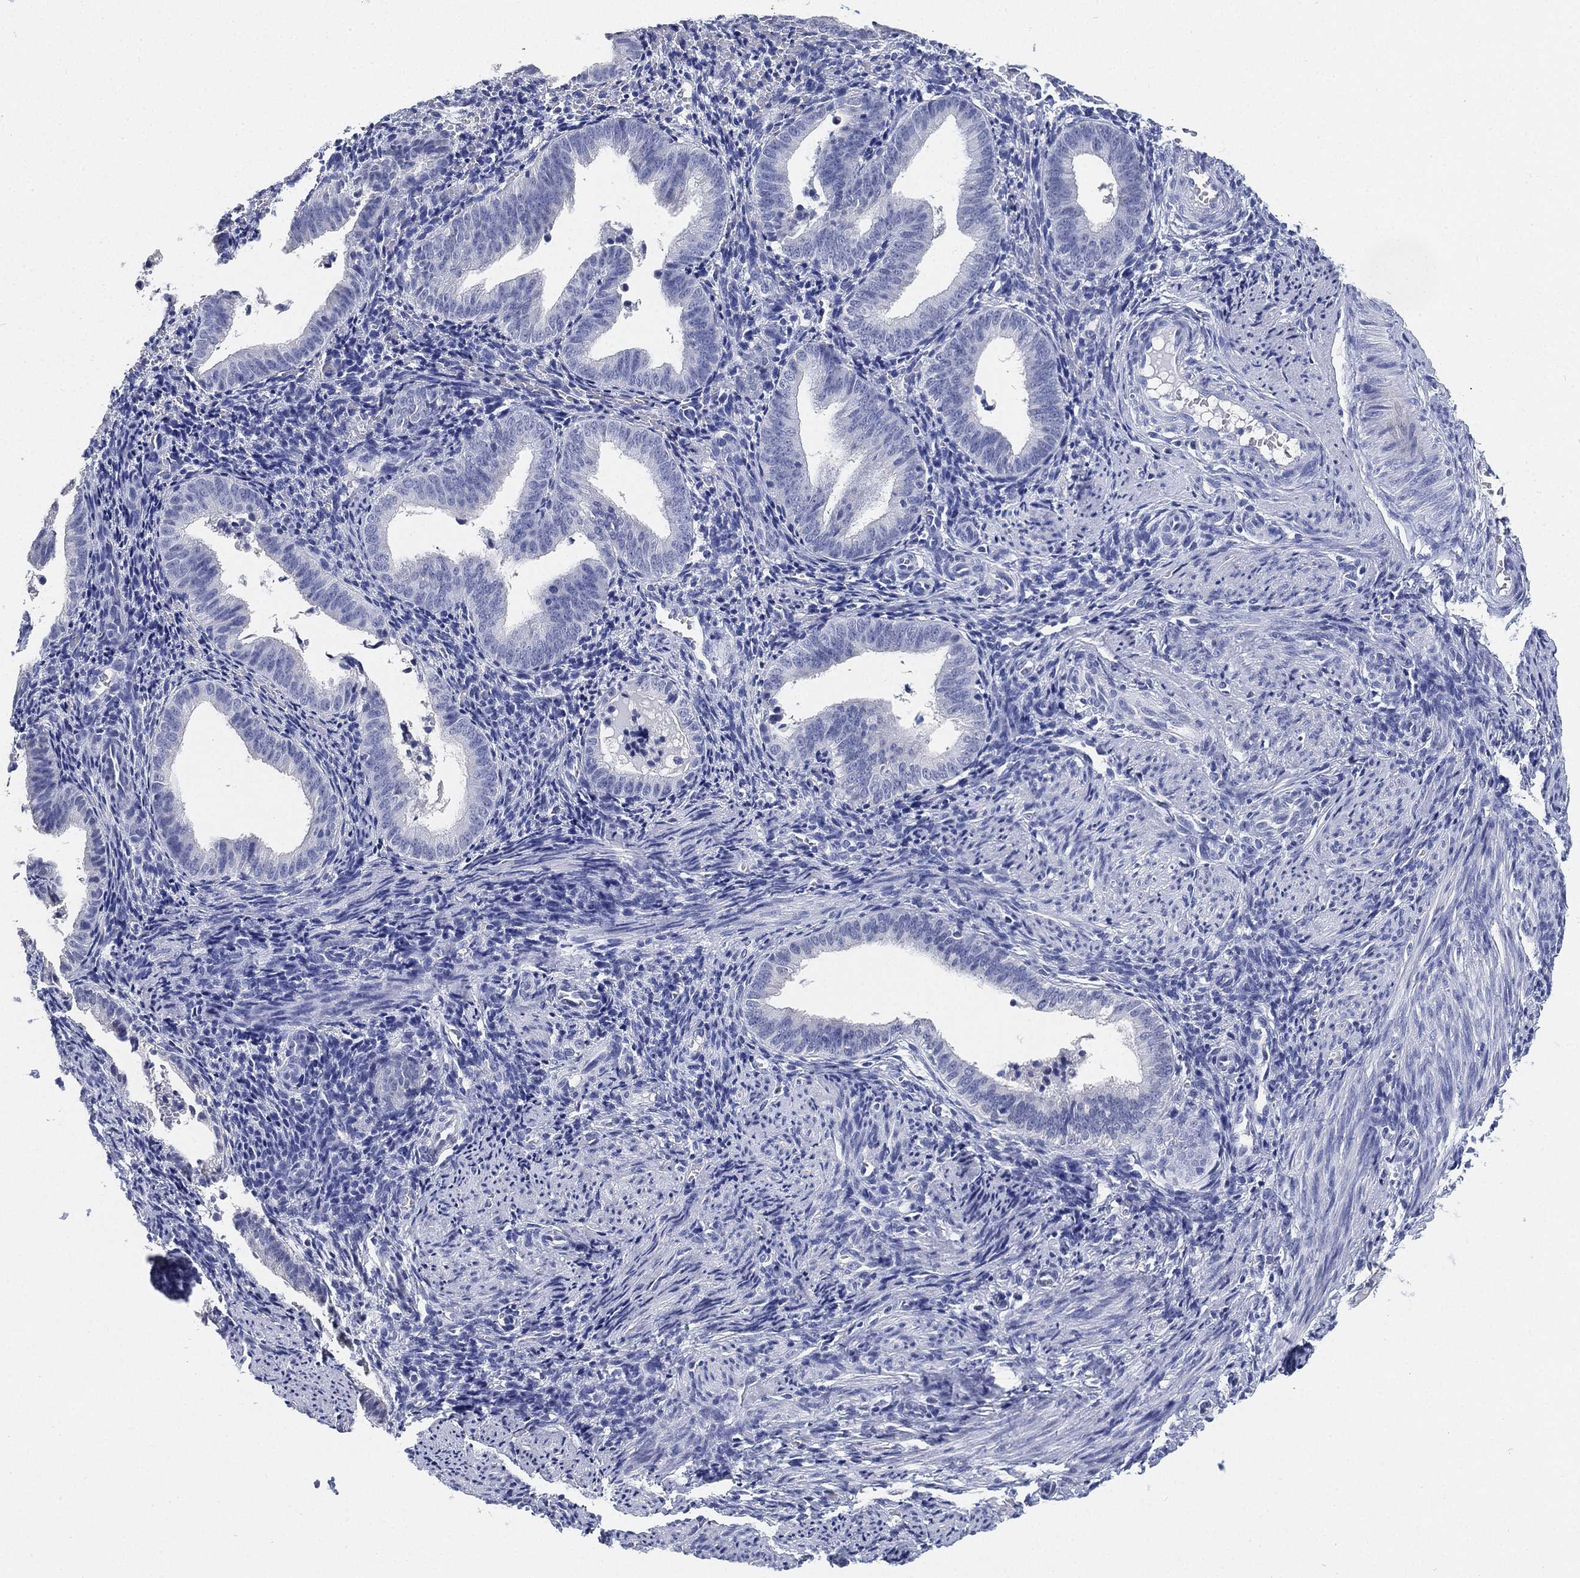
{"staining": {"intensity": "negative", "quantity": "none", "location": "none"}, "tissue": "endometrium", "cell_type": "Cells in endometrial stroma", "image_type": "normal", "snomed": [{"axis": "morphology", "description": "Normal tissue, NOS"}, {"axis": "topography", "description": "Endometrium"}], "caption": "A high-resolution photomicrograph shows immunohistochemistry staining of unremarkable endometrium, which shows no significant positivity in cells in endometrial stroma. (Stains: DAB (3,3'-diaminobenzidine) immunohistochemistry (IHC) with hematoxylin counter stain, Microscopy: brightfield microscopy at high magnification).", "gene": "IYD", "patient": {"sex": "female", "age": 42}}